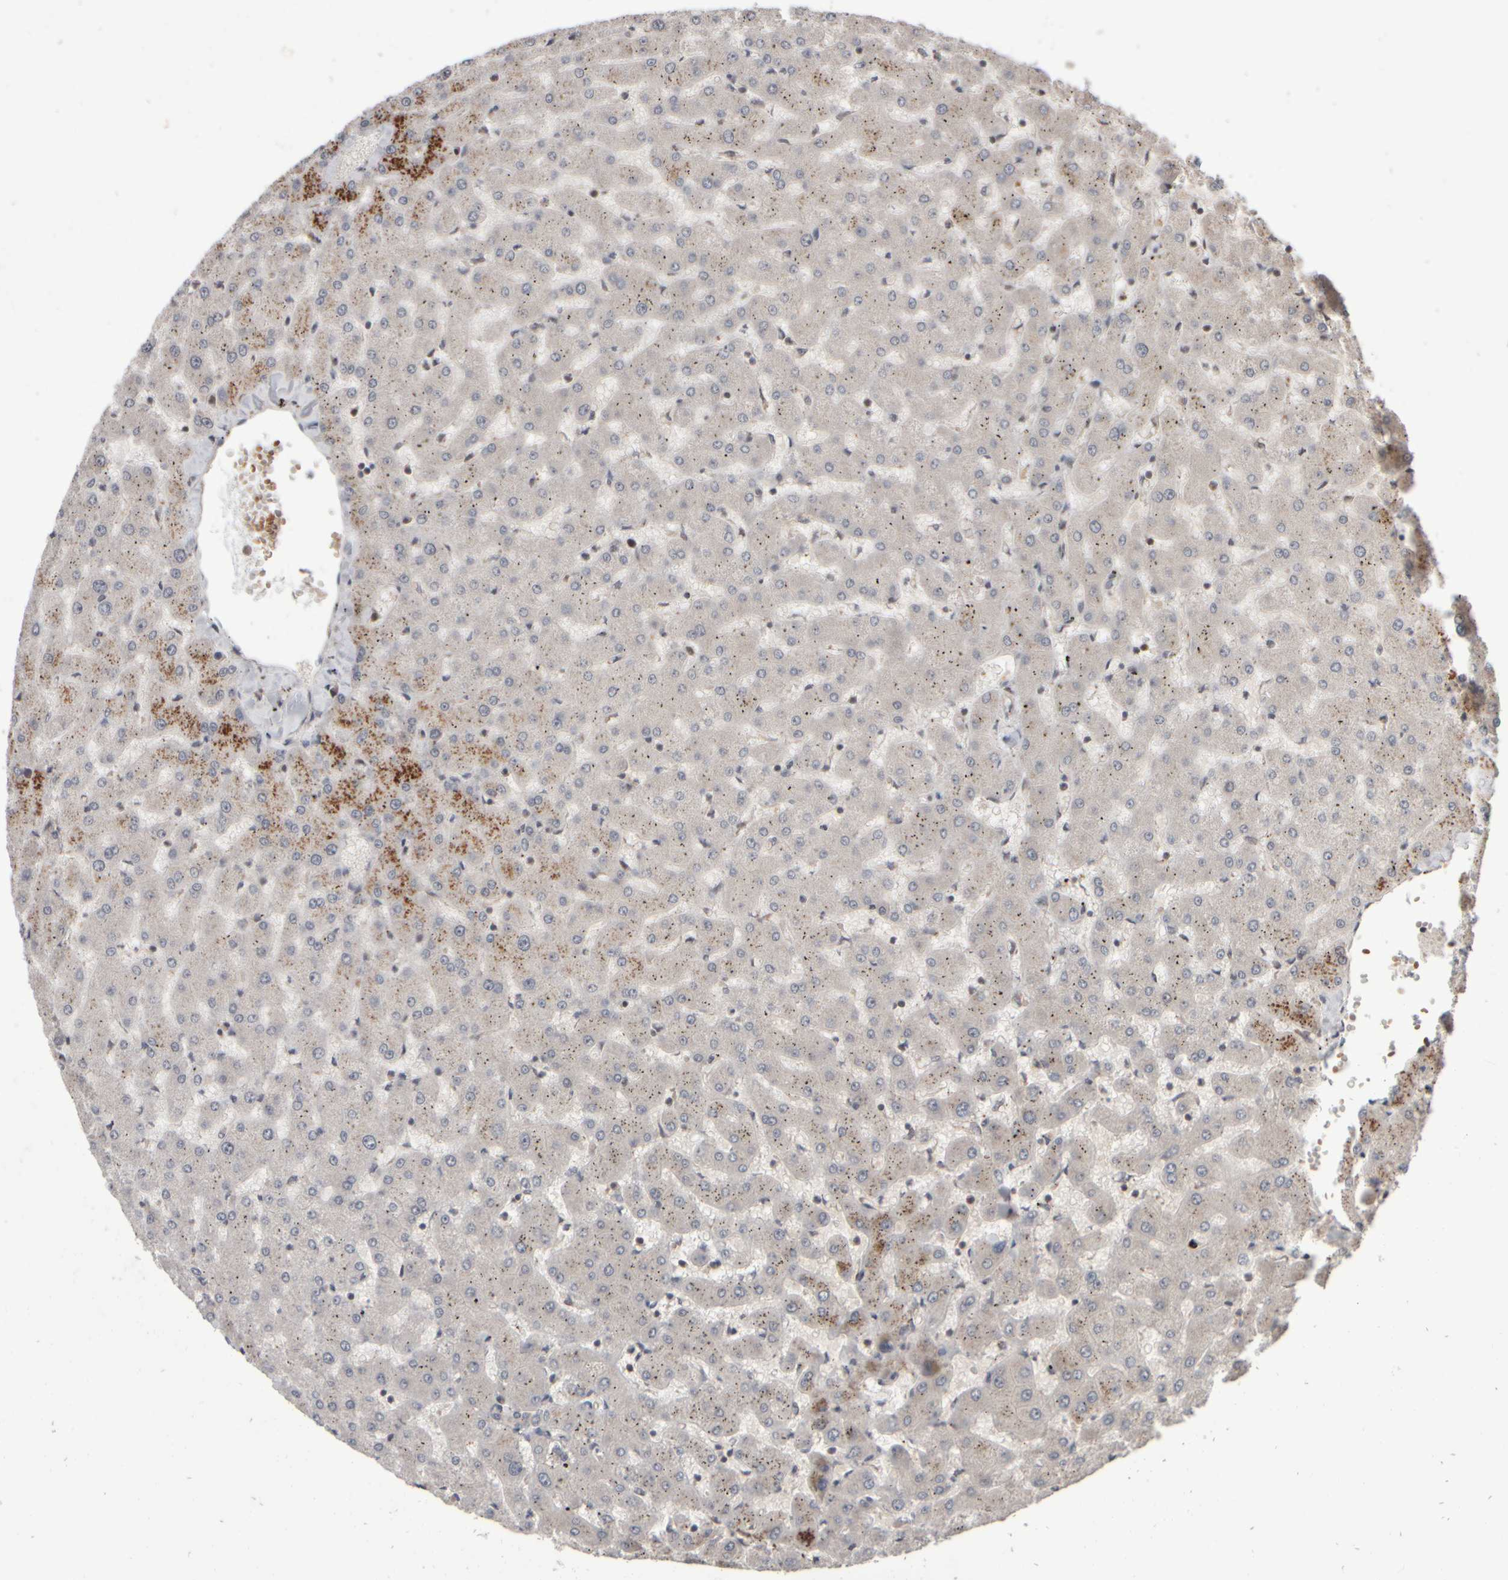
{"staining": {"intensity": "negative", "quantity": "none", "location": "none"}, "tissue": "liver", "cell_type": "Cholangiocytes", "image_type": "normal", "snomed": [{"axis": "morphology", "description": "Normal tissue, NOS"}, {"axis": "topography", "description": "Liver"}], "caption": "Immunohistochemistry image of unremarkable liver: human liver stained with DAB (3,3'-diaminobenzidine) displays no significant protein positivity in cholangiocytes.", "gene": "ABHD11", "patient": {"sex": "female", "age": 63}}